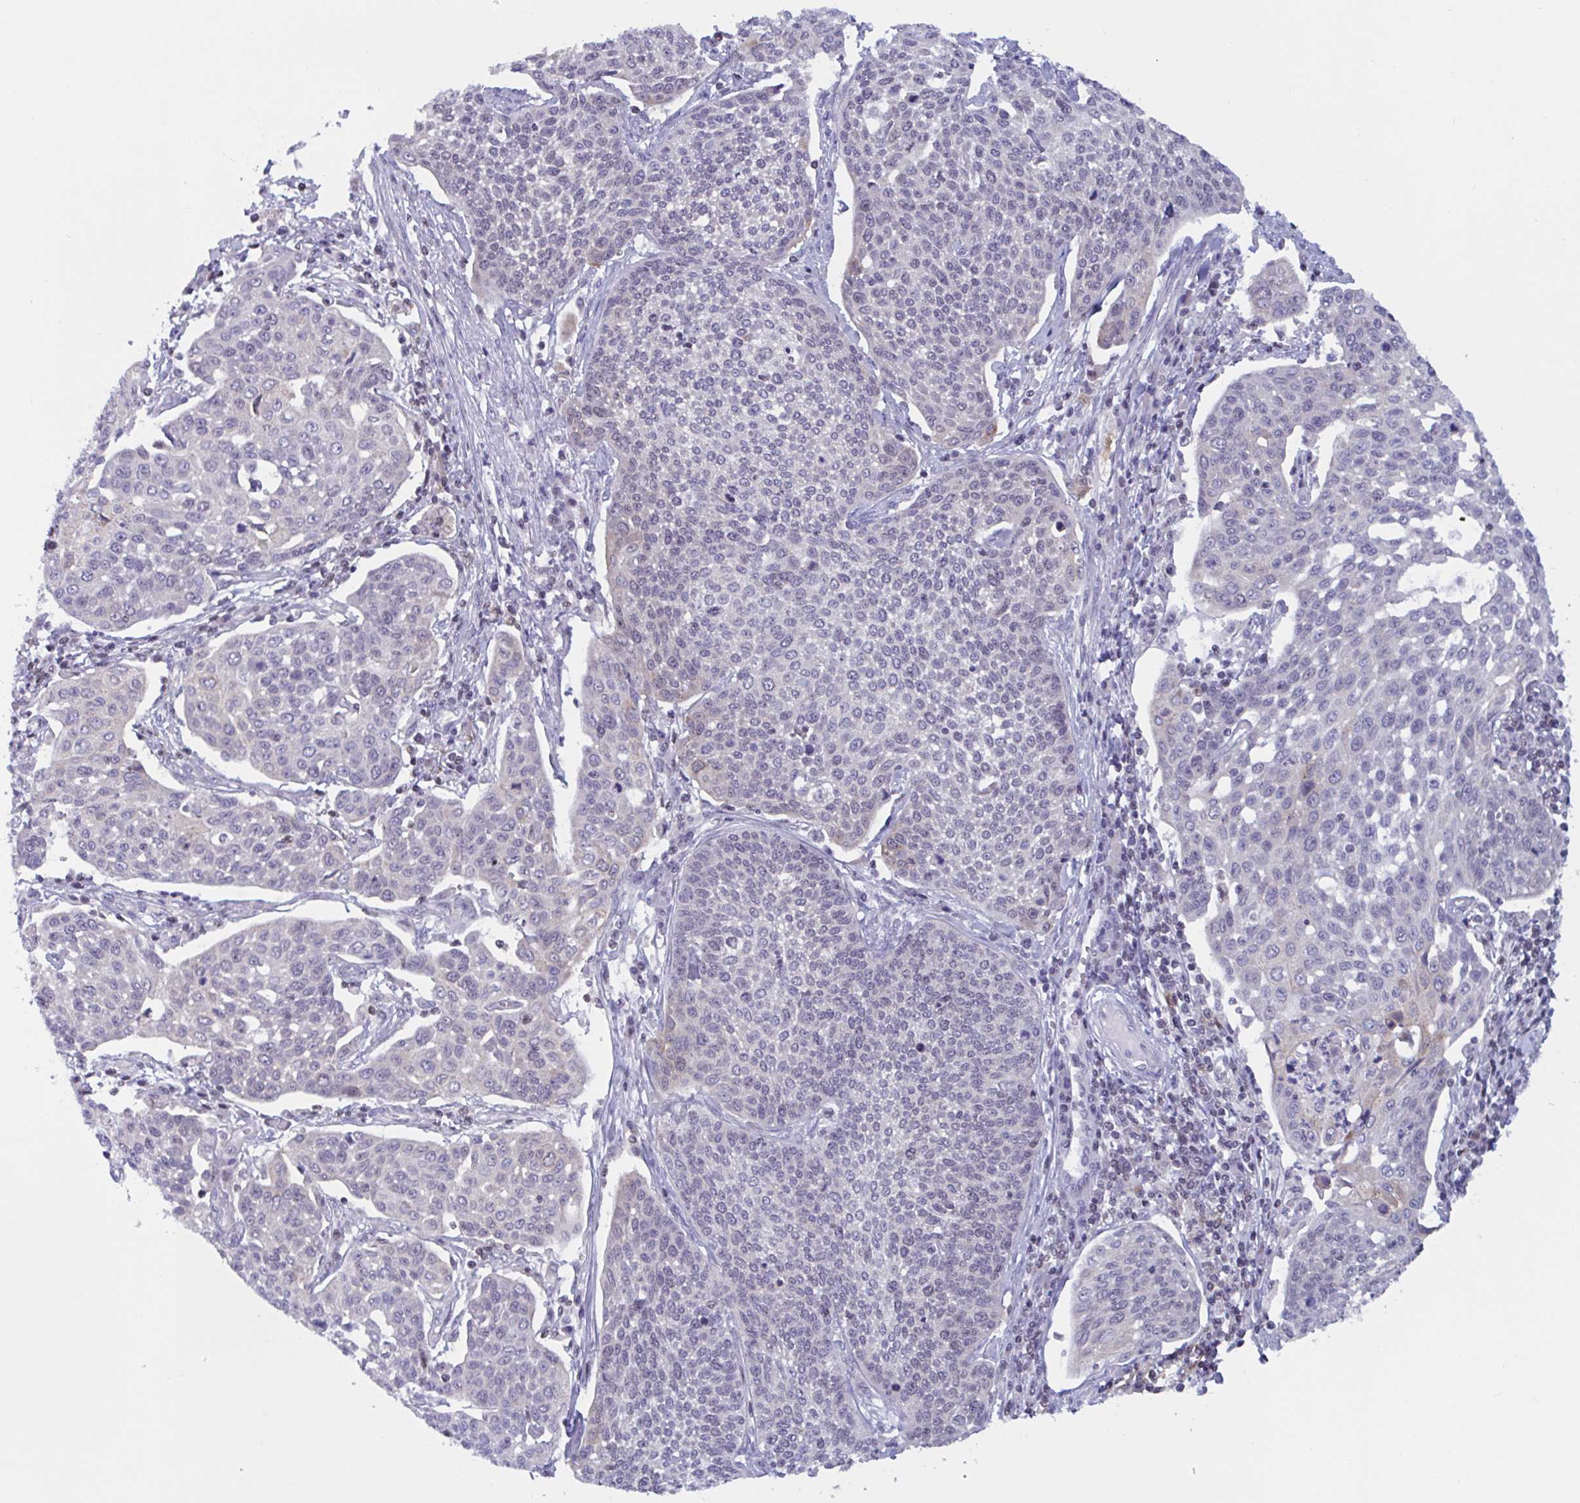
{"staining": {"intensity": "negative", "quantity": "none", "location": "none"}, "tissue": "cervical cancer", "cell_type": "Tumor cells", "image_type": "cancer", "snomed": [{"axis": "morphology", "description": "Squamous cell carcinoma, NOS"}, {"axis": "topography", "description": "Cervix"}], "caption": "Tumor cells are negative for brown protein staining in cervical cancer.", "gene": "SNX11", "patient": {"sex": "female", "age": 34}}